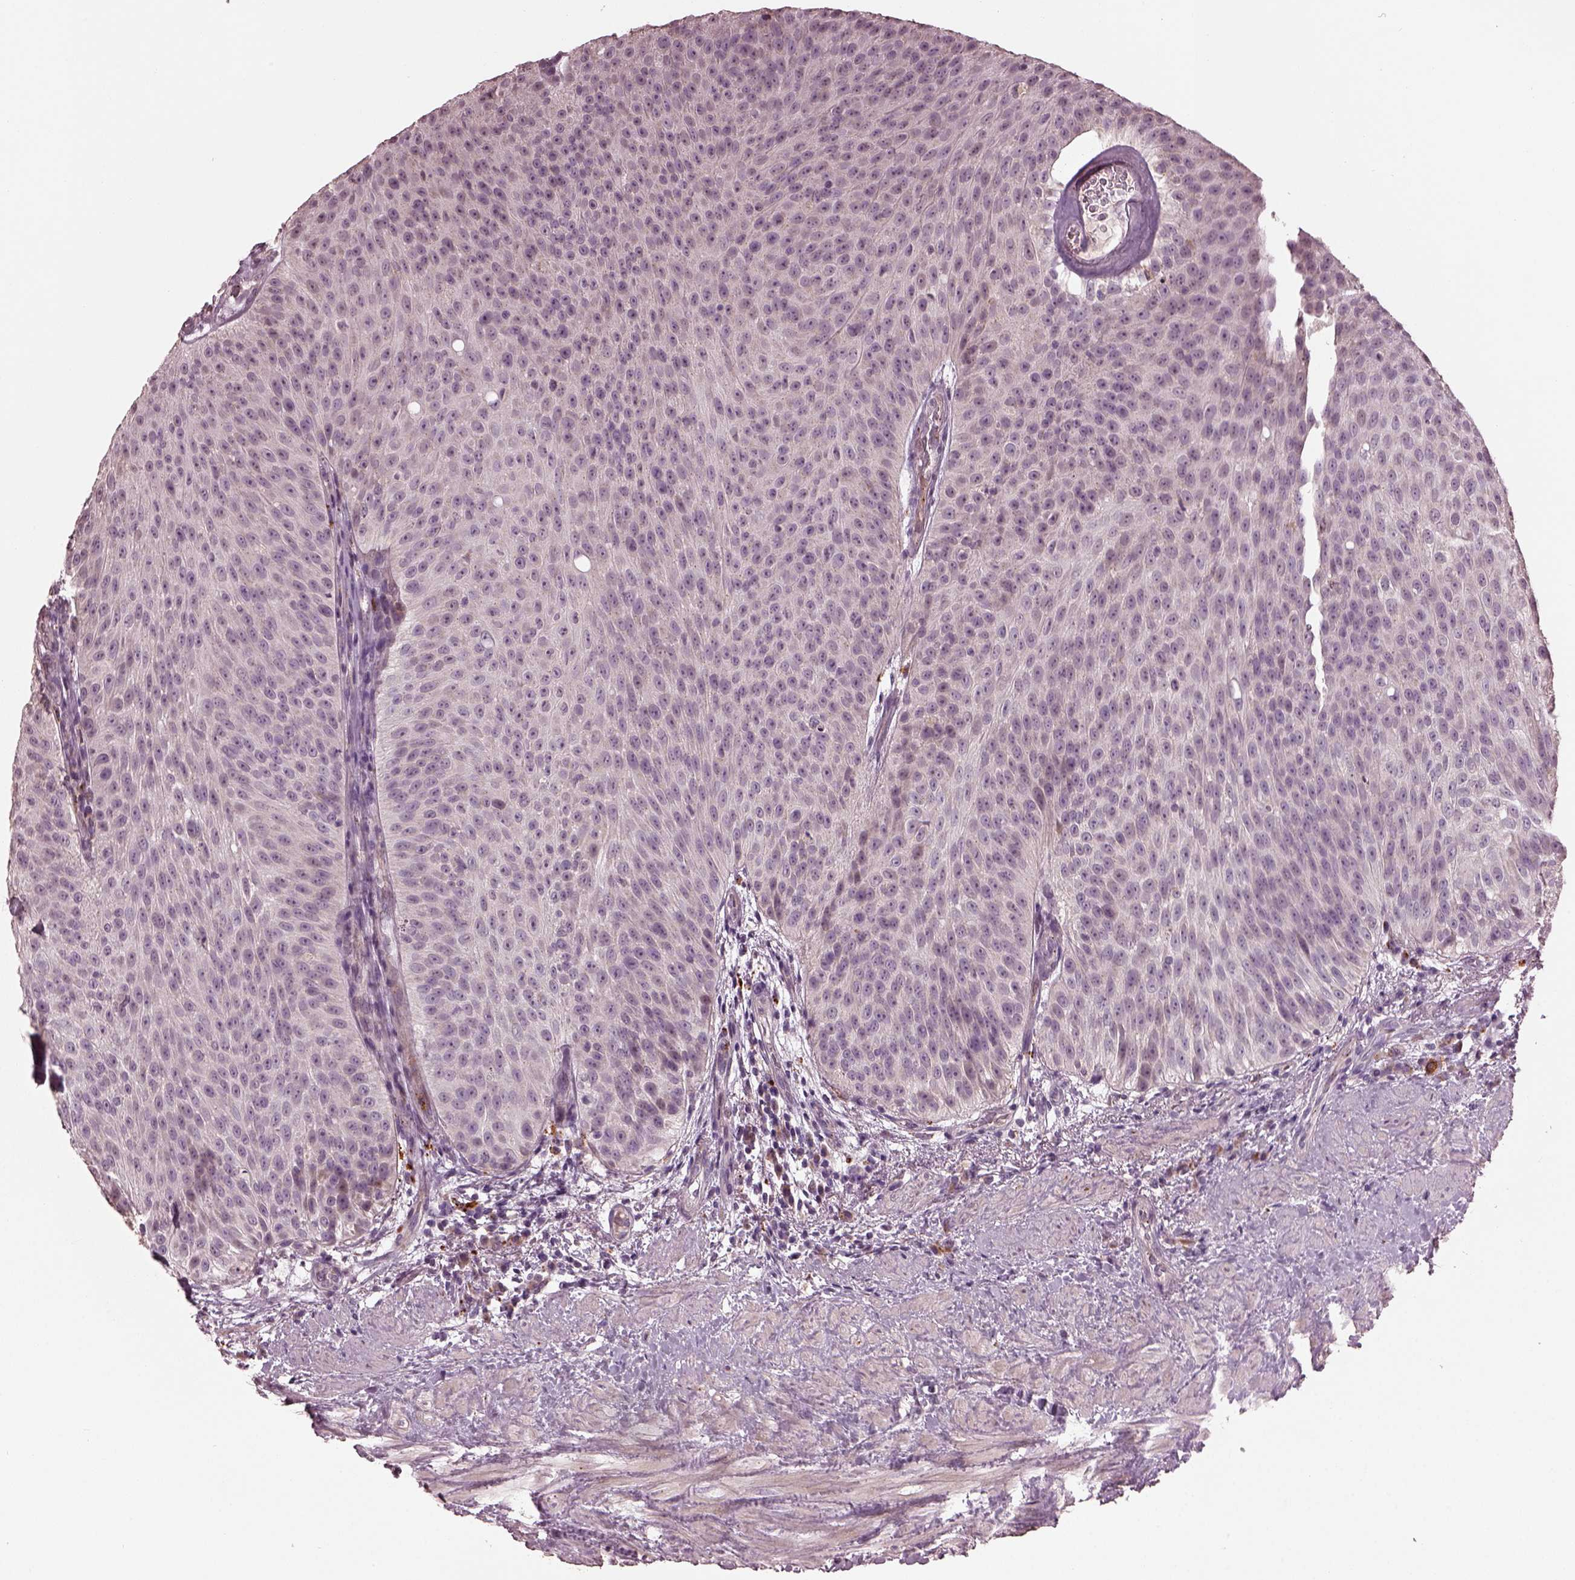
{"staining": {"intensity": "negative", "quantity": "none", "location": "none"}, "tissue": "urothelial cancer", "cell_type": "Tumor cells", "image_type": "cancer", "snomed": [{"axis": "morphology", "description": "Urothelial carcinoma, Low grade"}, {"axis": "topography", "description": "Urinary bladder"}], "caption": "Tumor cells are negative for brown protein staining in urothelial carcinoma (low-grade). (DAB (3,3'-diaminobenzidine) immunohistochemistry (IHC), high magnification).", "gene": "RUFY3", "patient": {"sex": "male", "age": 78}}